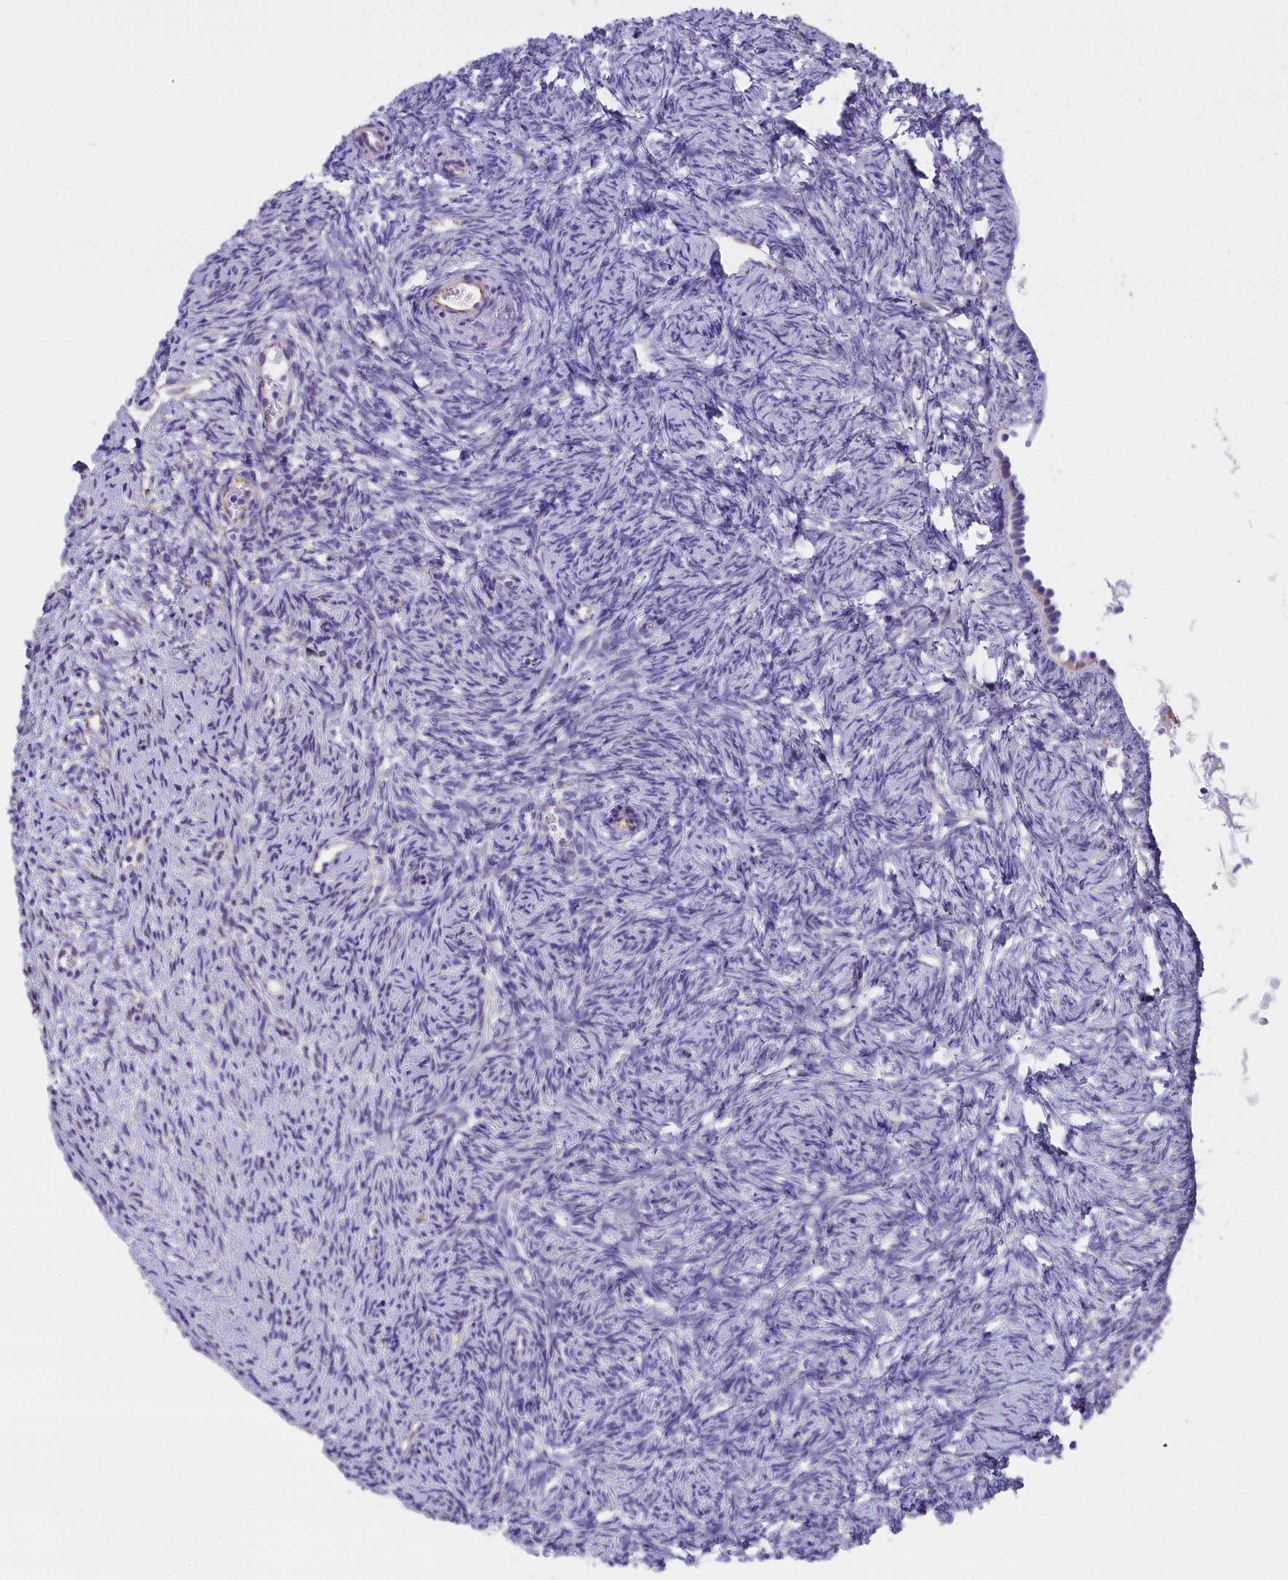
{"staining": {"intensity": "negative", "quantity": "none", "location": "none"}, "tissue": "ovary", "cell_type": "Ovarian stroma cells", "image_type": "normal", "snomed": [{"axis": "morphology", "description": "Normal tissue, NOS"}, {"axis": "topography", "description": "Ovary"}], "caption": "A histopathology image of ovary stained for a protein shows no brown staining in ovarian stroma cells. Nuclei are stained in blue.", "gene": "TACSTD2", "patient": {"sex": "female", "age": 51}}